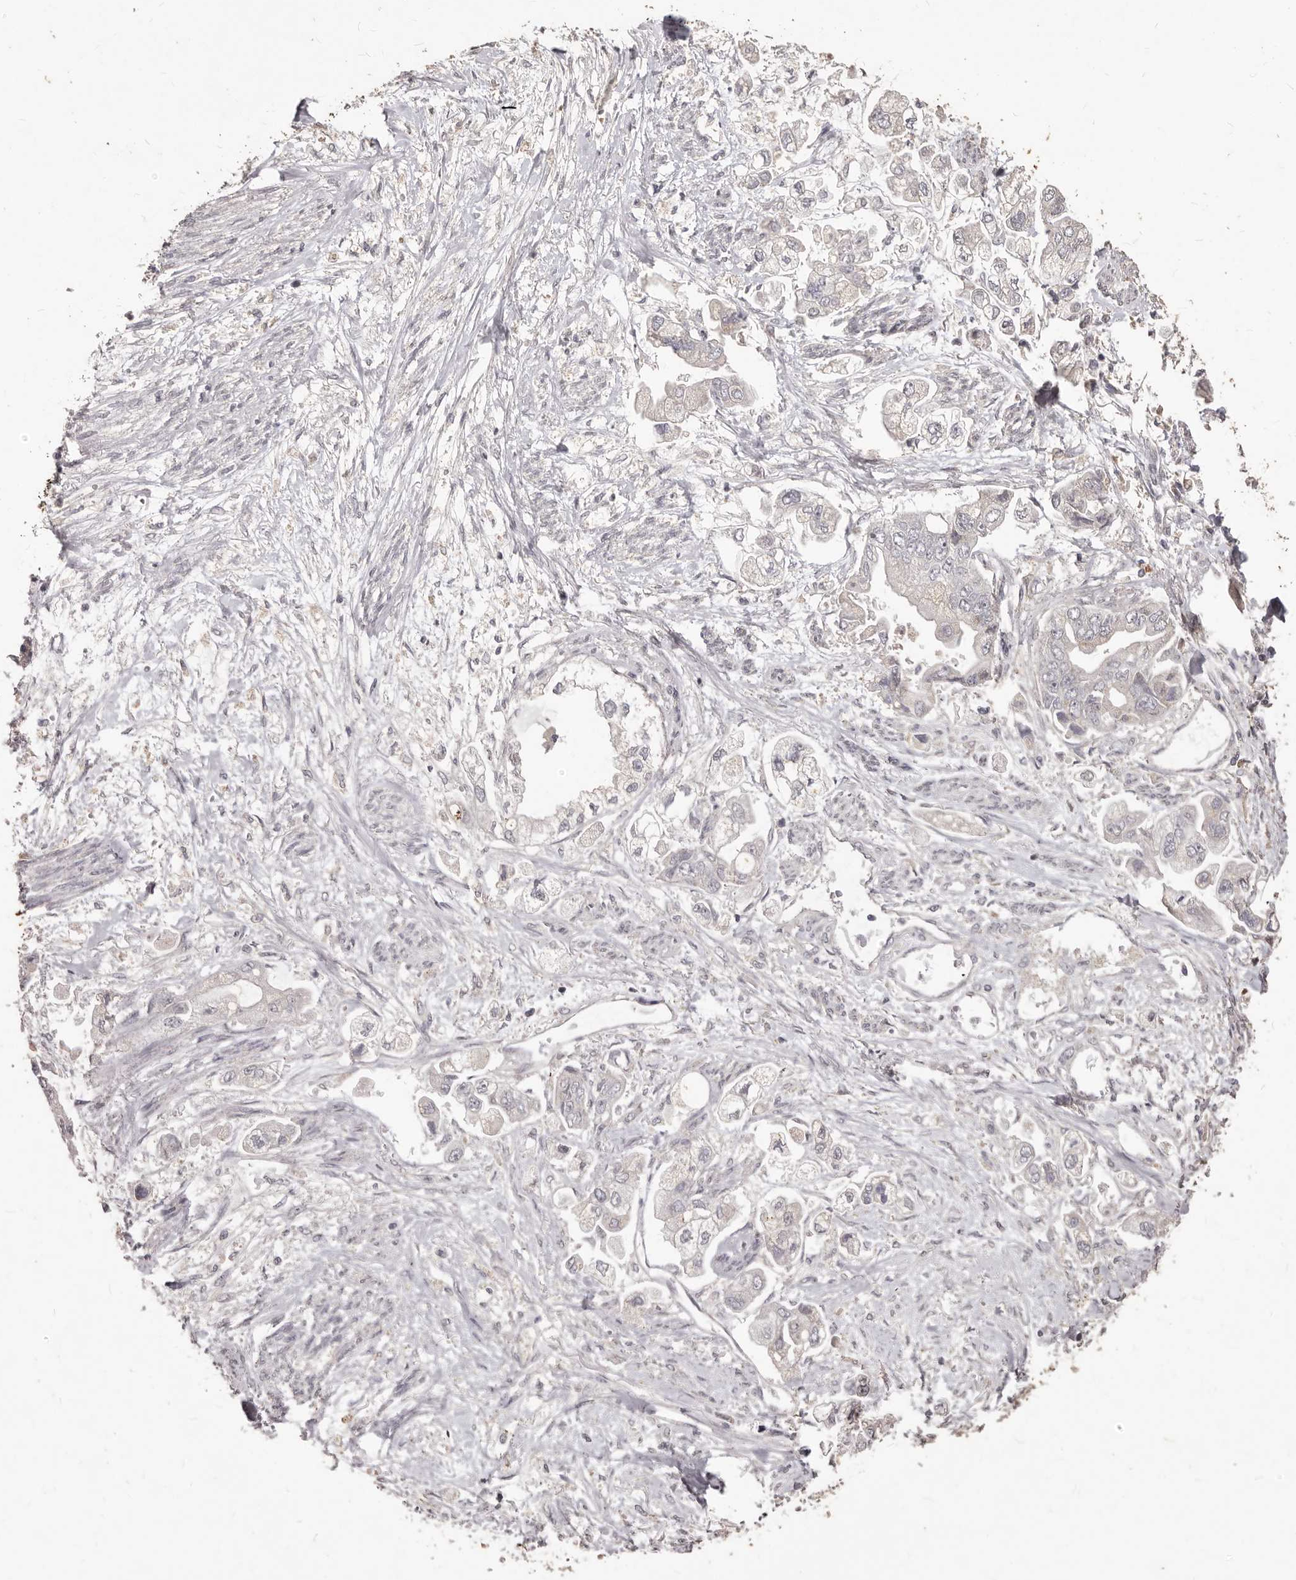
{"staining": {"intensity": "negative", "quantity": "none", "location": "none"}, "tissue": "stomach cancer", "cell_type": "Tumor cells", "image_type": "cancer", "snomed": [{"axis": "morphology", "description": "Adenocarcinoma, NOS"}, {"axis": "topography", "description": "Stomach"}], "caption": "Immunohistochemical staining of adenocarcinoma (stomach) demonstrates no significant staining in tumor cells.", "gene": "PRSS27", "patient": {"sex": "male", "age": 62}}